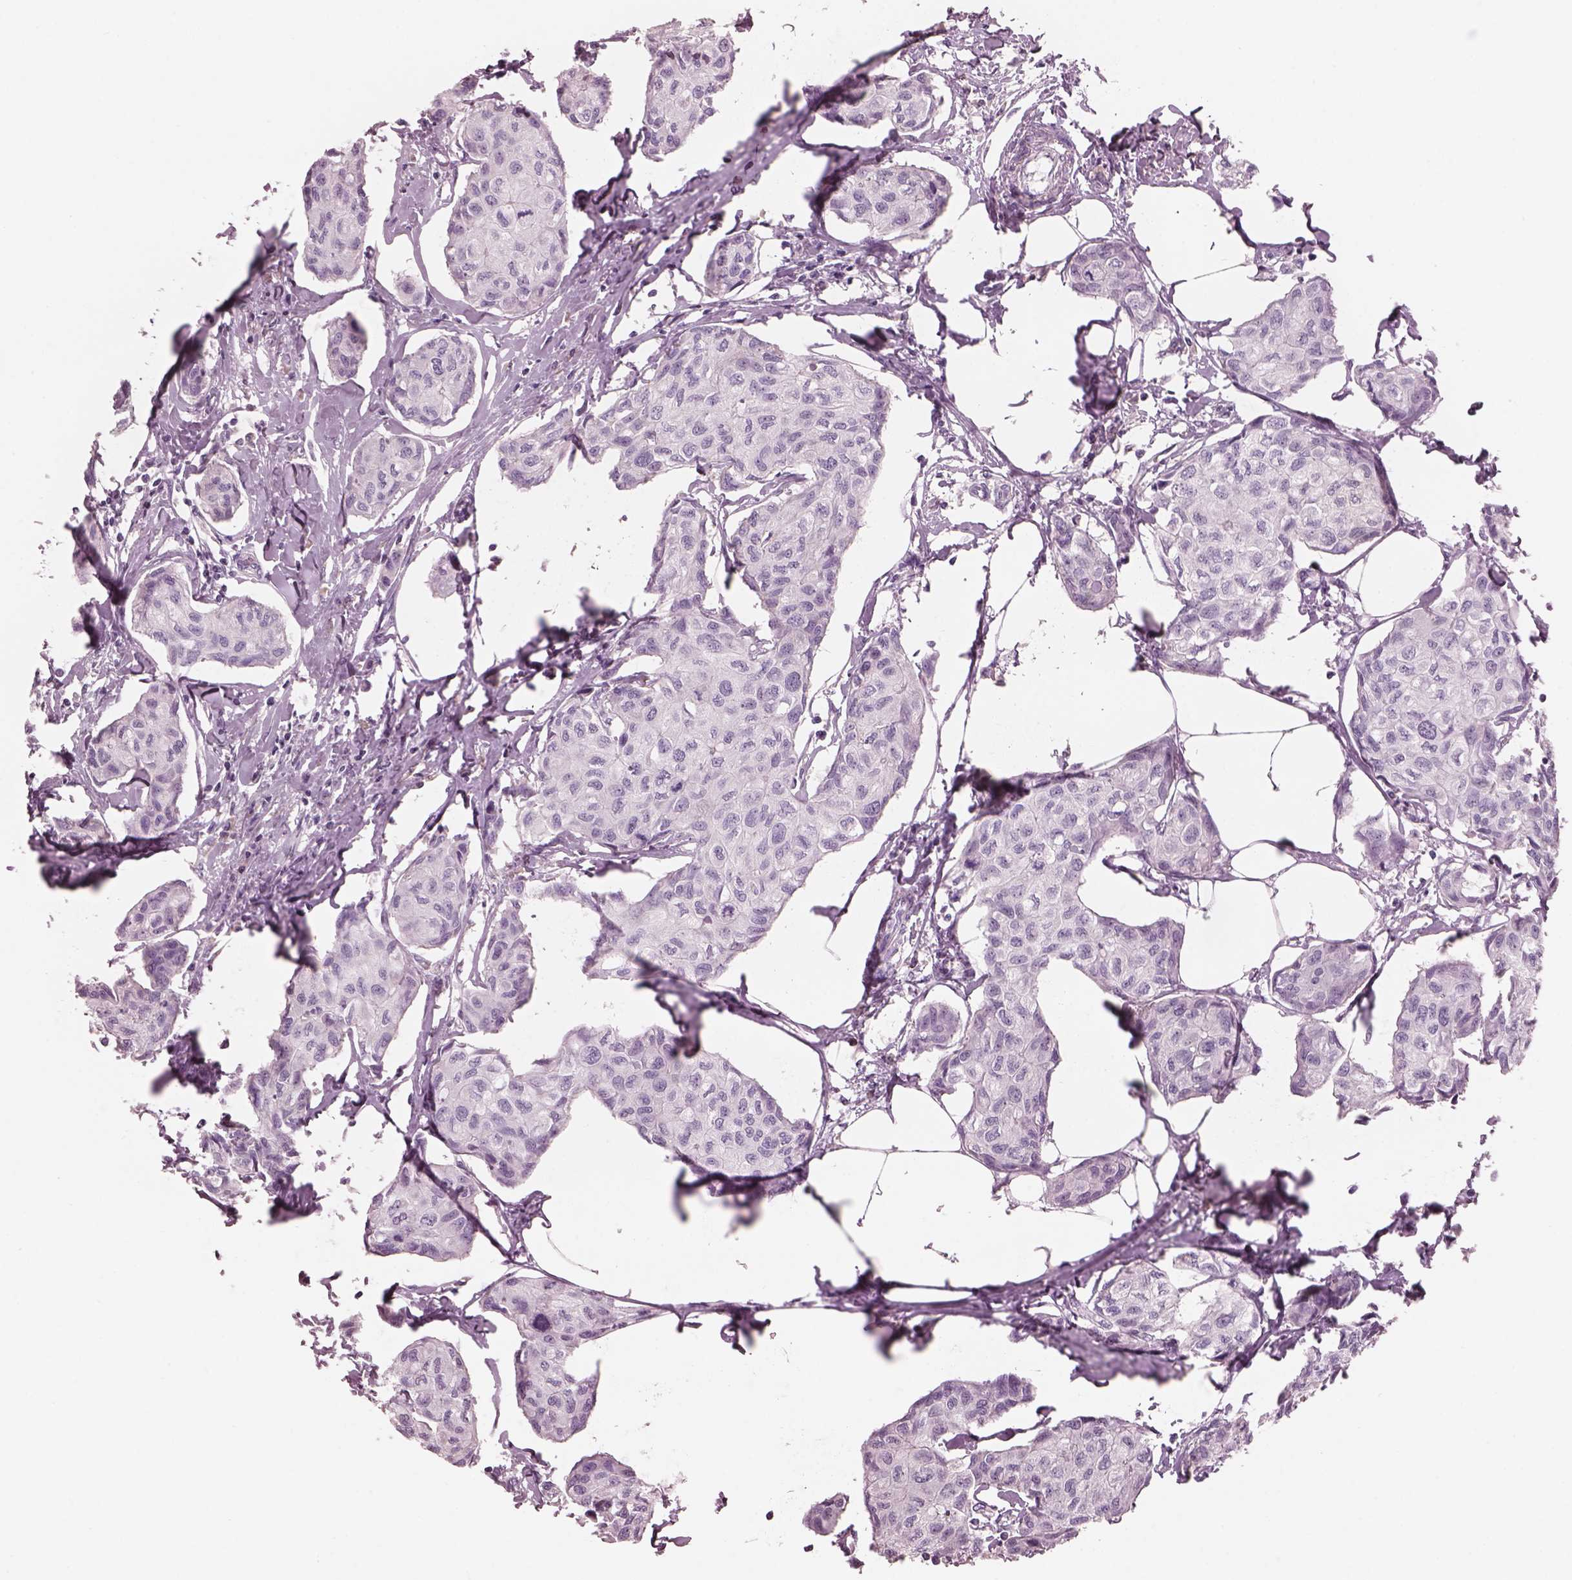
{"staining": {"intensity": "negative", "quantity": "none", "location": "none"}, "tissue": "breast cancer", "cell_type": "Tumor cells", "image_type": "cancer", "snomed": [{"axis": "morphology", "description": "Duct carcinoma"}, {"axis": "topography", "description": "Breast"}], "caption": "Histopathology image shows no significant protein positivity in tumor cells of breast cancer (invasive ductal carcinoma).", "gene": "PACRG", "patient": {"sex": "female", "age": 80}}